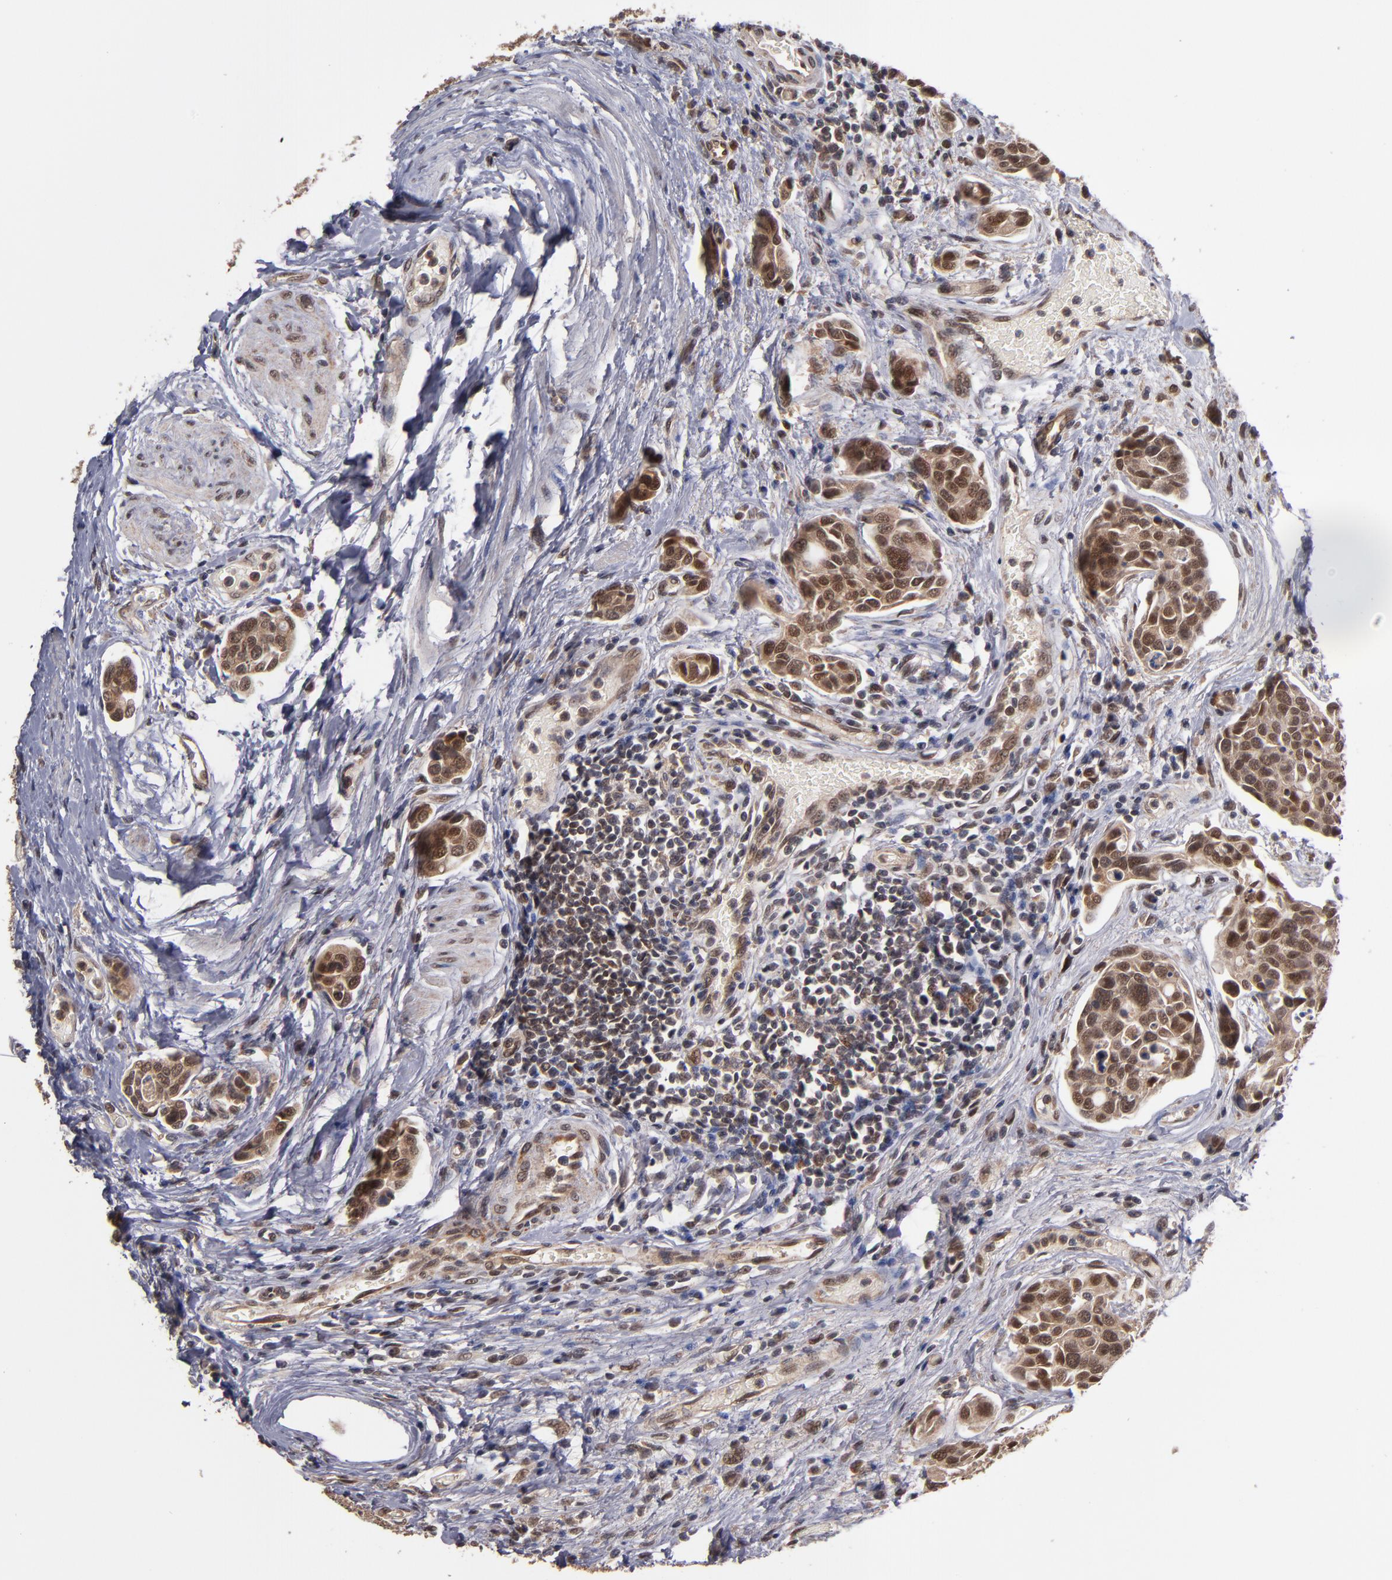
{"staining": {"intensity": "moderate", "quantity": ">75%", "location": "cytoplasmic/membranous,nuclear"}, "tissue": "urothelial cancer", "cell_type": "Tumor cells", "image_type": "cancer", "snomed": [{"axis": "morphology", "description": "Urothelial carcinoma, High grade"}, {"axis": "topography", "description": "Urinary bladder"}], "caption": "Urothelial cancer stained with a protein marker exhibits moderate staining in tumor cells.", "gene": "CUL5", "patient": {"sex": "male", "age": 78}}